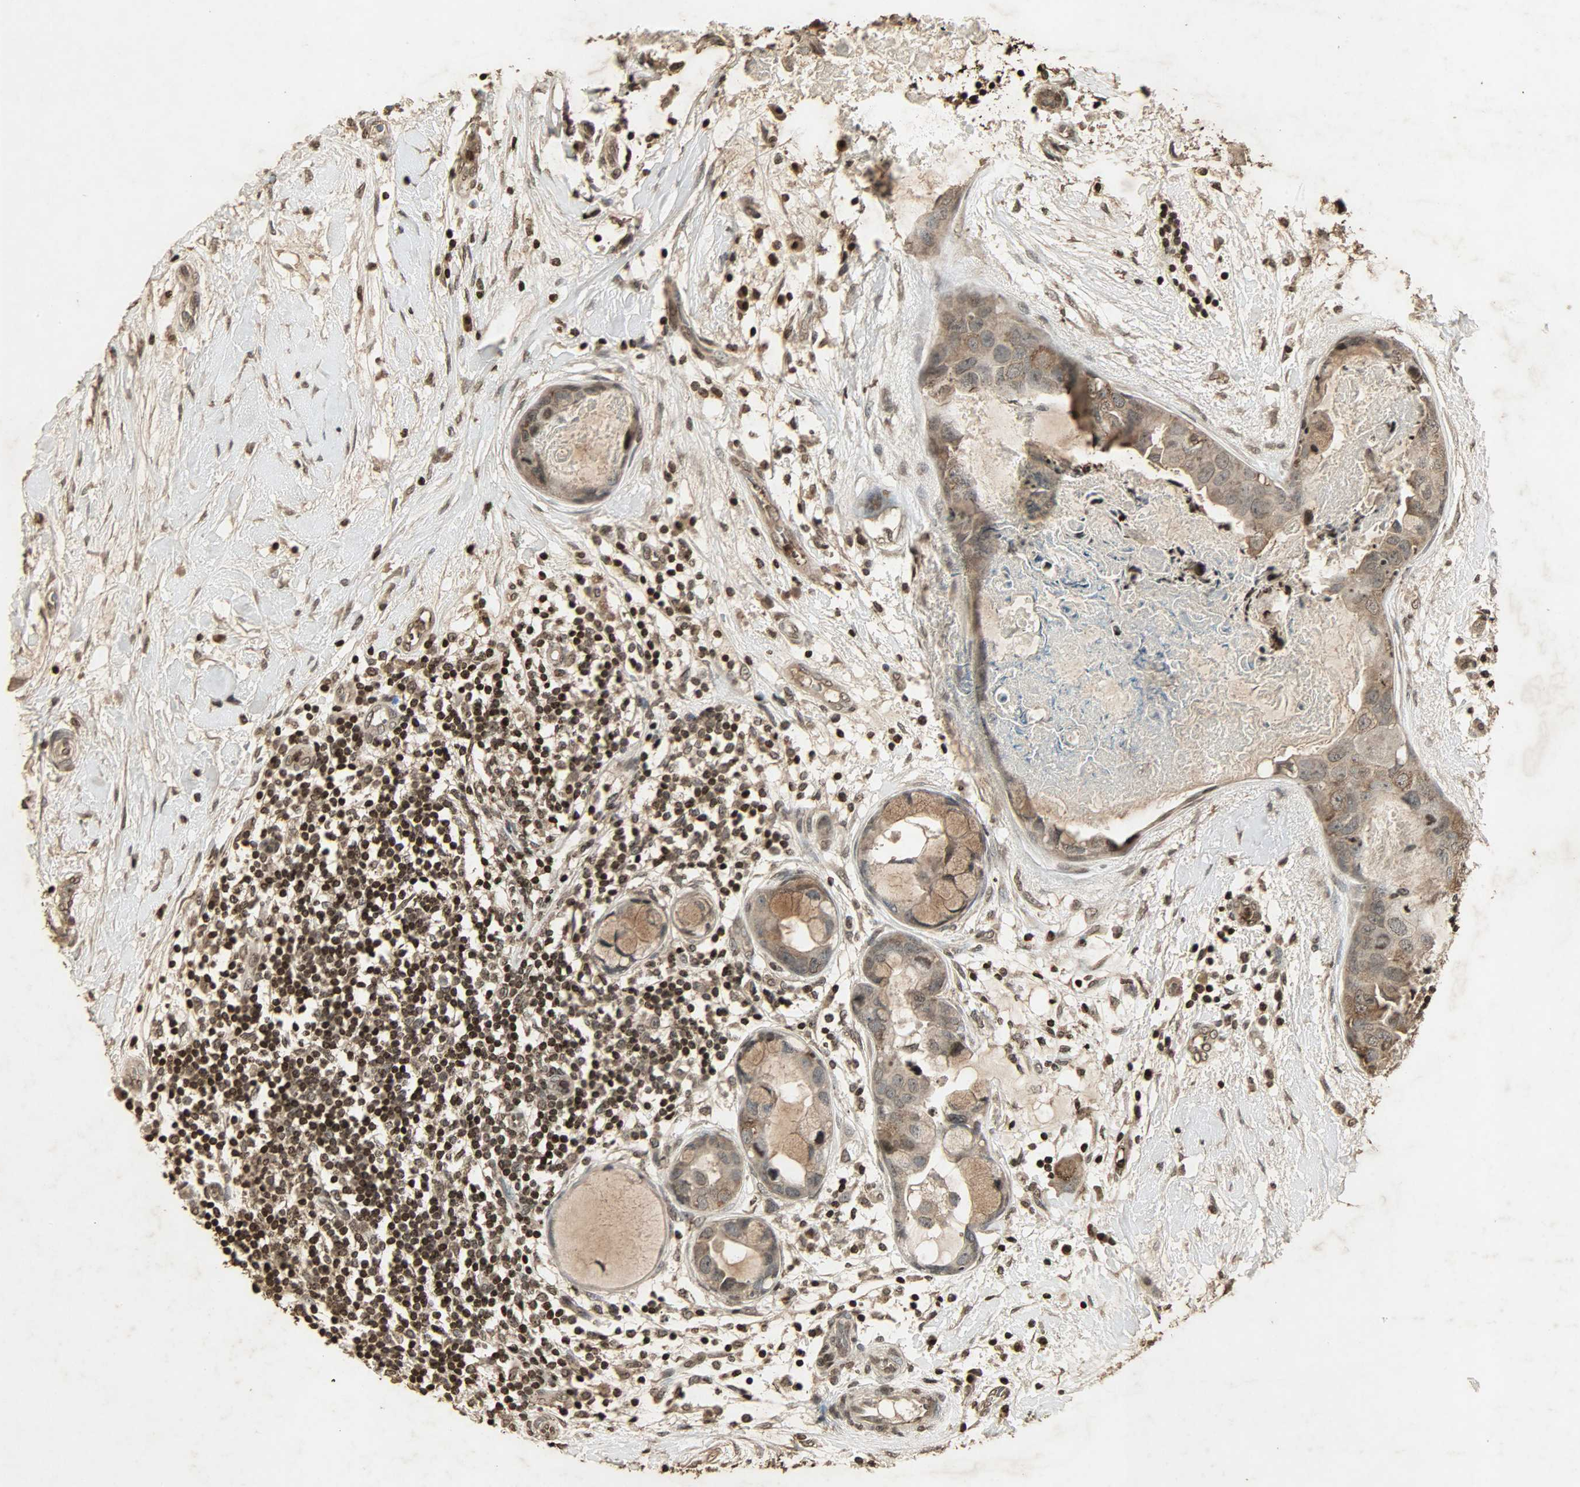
{"staining": {"intensity": "weak", "quantity": ">75%", "location": "cytoplasmic/membranous,nuclear"}, "tissue": "breast cancer", "cell_type": "Tumor cells", "image_type": "cancer", "snomed": [{"axis": "morphology", "description": "Duct carcinoma"}, {"axis": "topography", "description": "Breast"}], "caption": "Protein positivity by immunohistochemistry exhibits weak cytoplasmic/membranous and nuclear staining in approximately >75% of tumor cells in breast cancer (invasive ductal carcinoma).", "gene": "PPP3R1", "patient": {"sex": "female", "age": 40}}